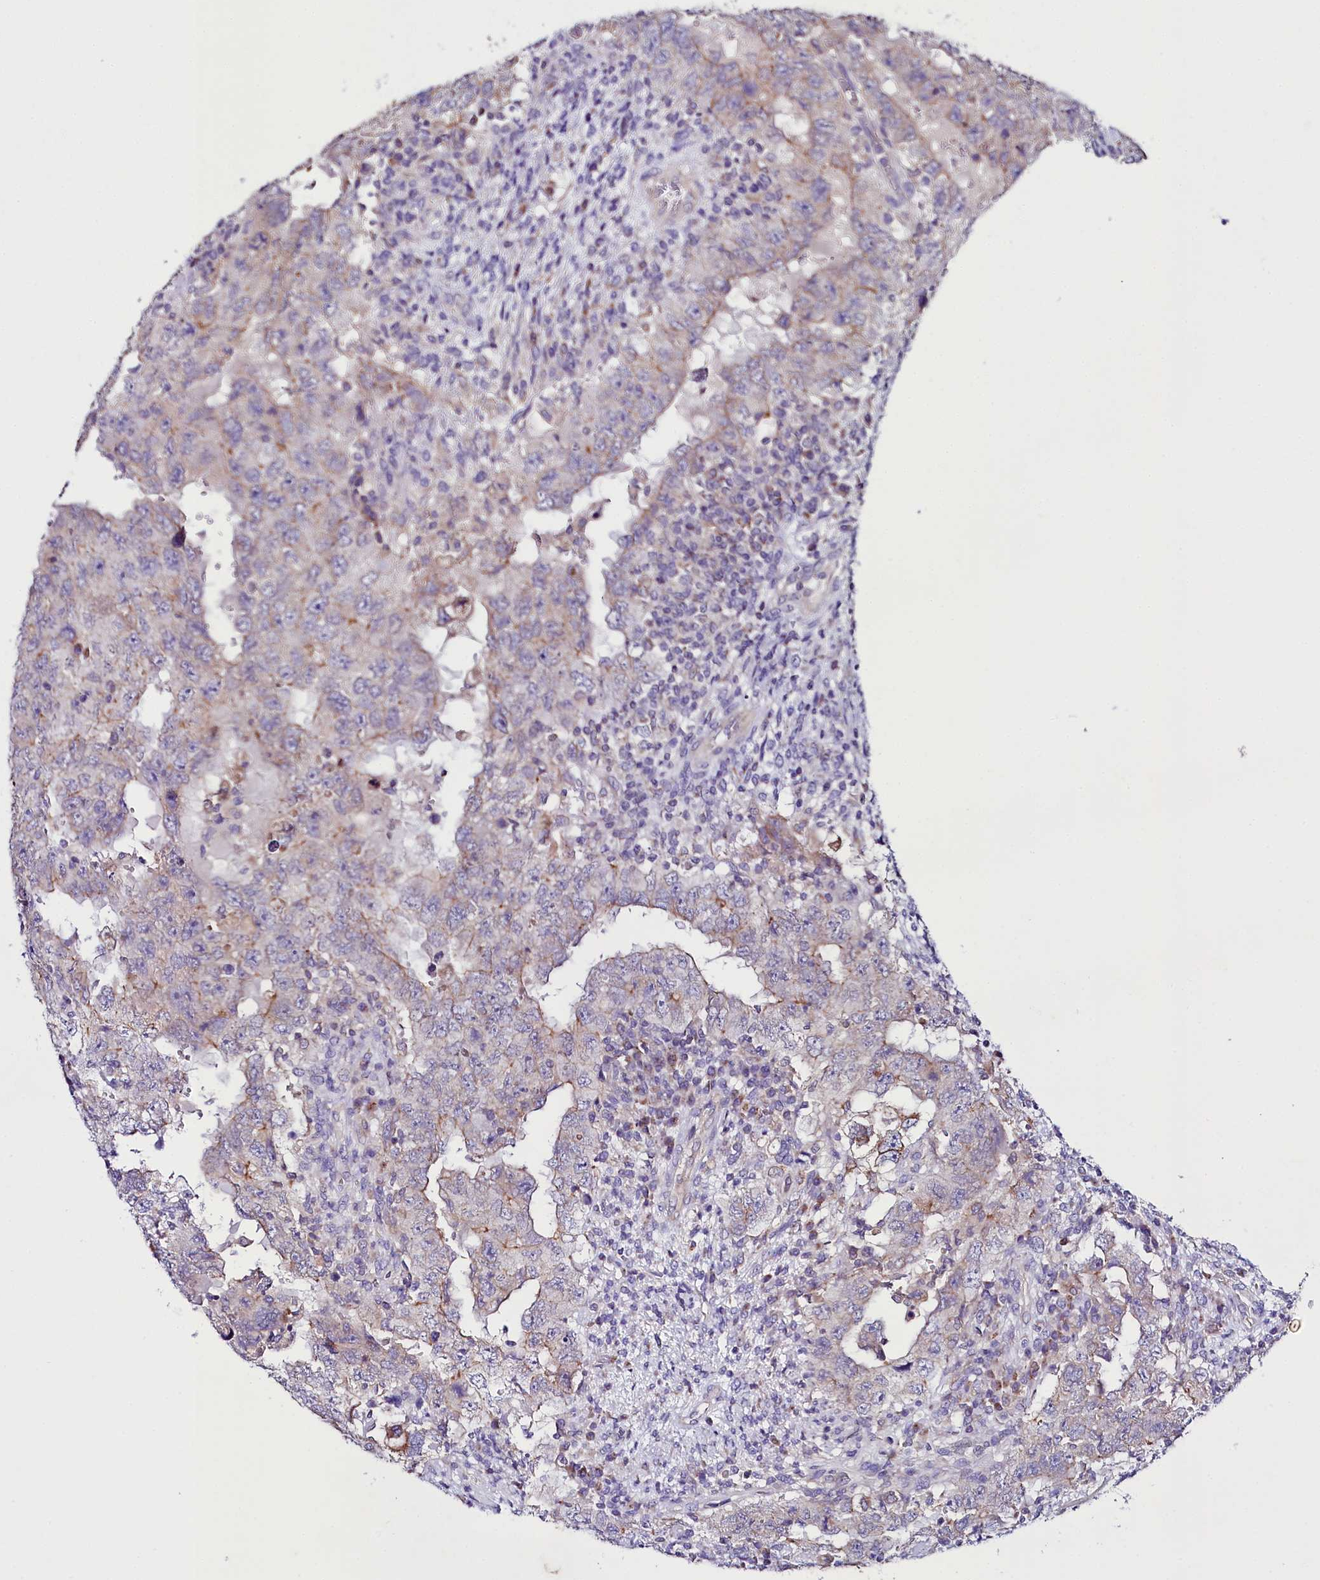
{"staining": {"intensity": "moderate", "quantity": "<25%", "location": "cytoplasmic/membranous"}, "tissue": "testis cancer", "cell_type": "Tumor cells", "image_type": "cancer", "snomed": [{"axis": "morphology", "description": "Carcinoma, Embryonal, NOS"}, {"axis": "topography", "description": "Testis"}], "caption": "Testis cancer tissue displays moderate cytoplasmic/membranous positivity in approximately <25% of tumor cells", "gene": "SACM1L", "patient": {"sex": "male", "age": 26}}